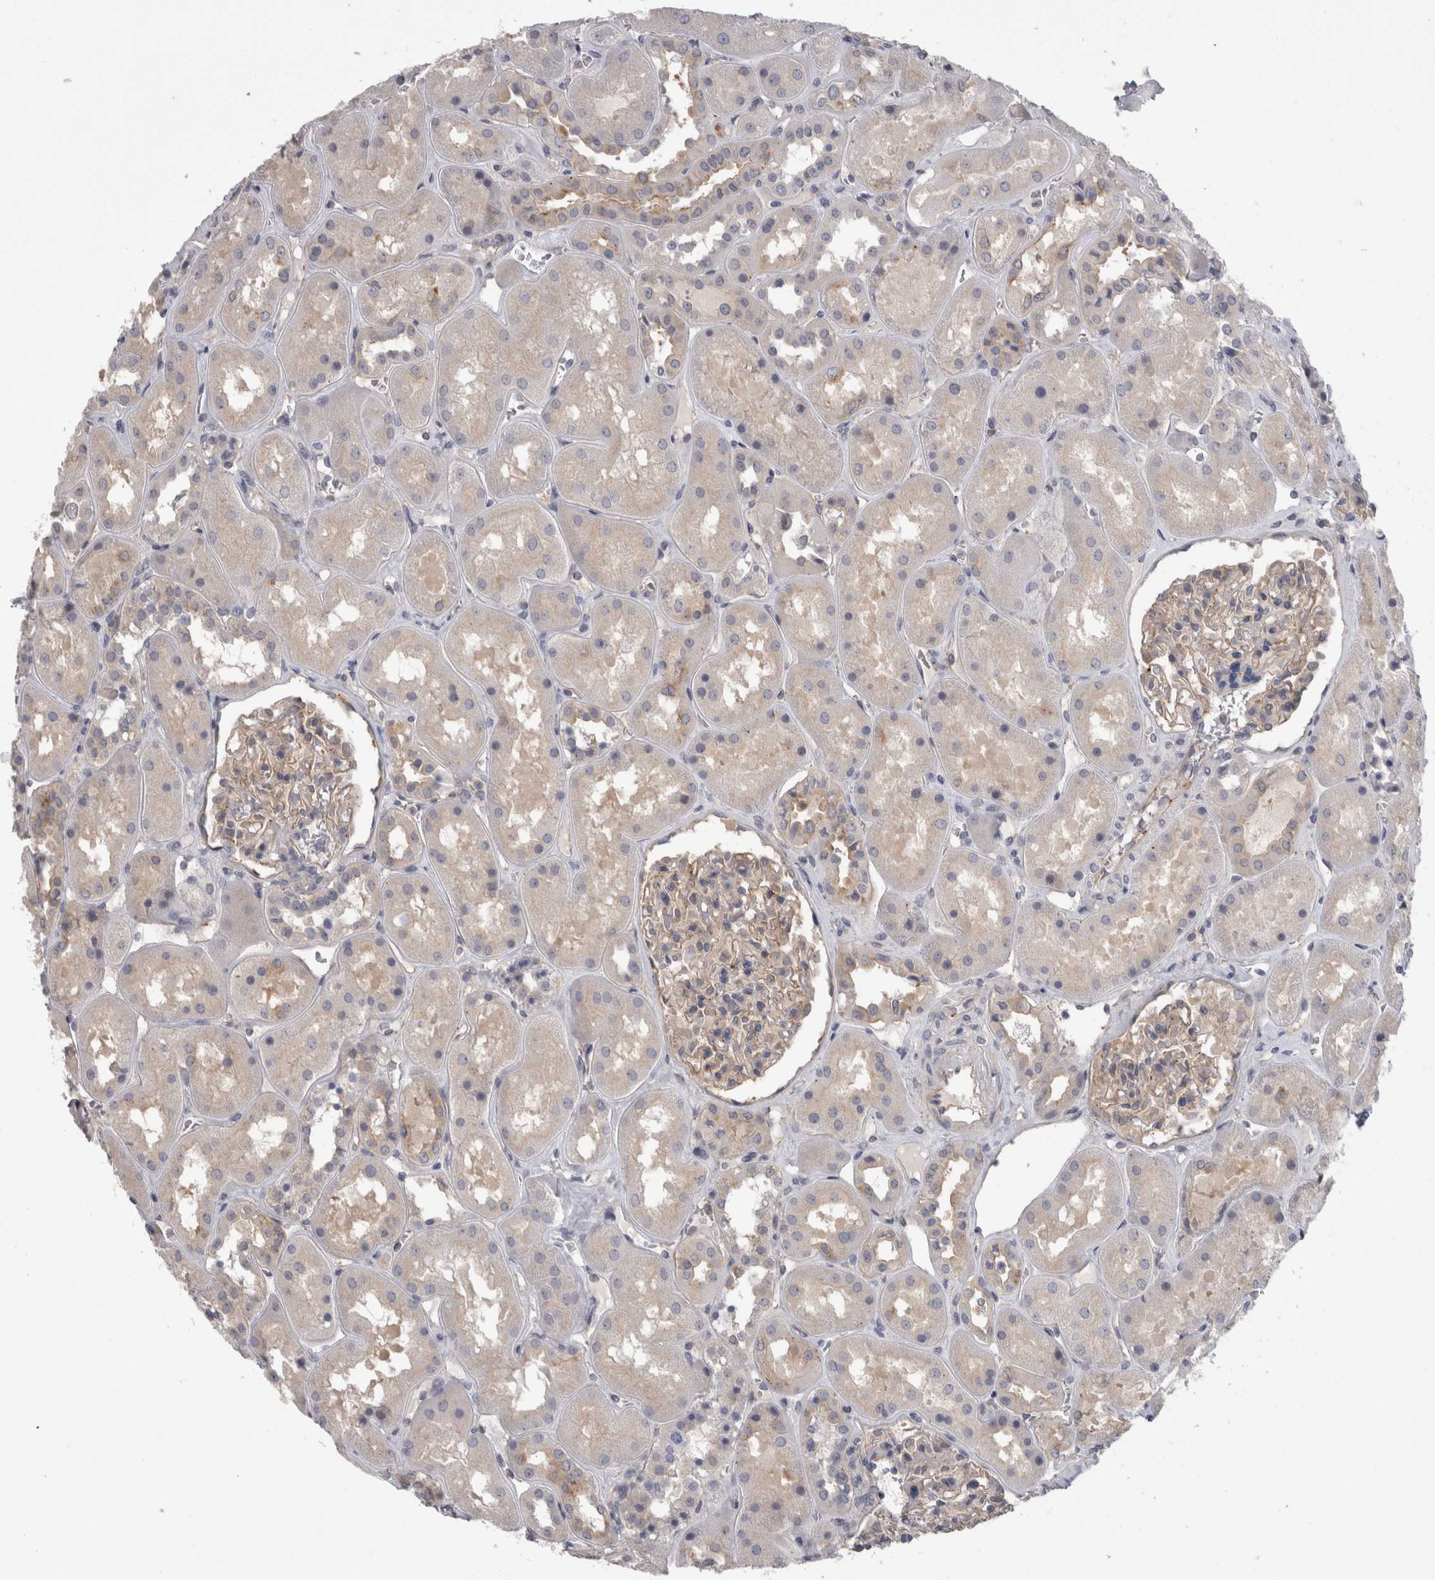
{"staining": {"intensity": "weak", "quantity": "<25%", "location": "cytoplasmic/membranous"}, "tissue": "kidney", "cell_type": "Cells in glomeruli", "image_type": "normal", "snomed": [{"axis": "morphology", "description": "Normal tissue, NOS"}, {"axis": "topography", "description": "Kidney"}], "caption": "Immunohistochemistry (IHC) image of normal human kidney stained for a protein (brown), which displays no expression in cells in glomeruli.", "gene": "LYZL6", "patient": {"sex": "male", "age": 70}}